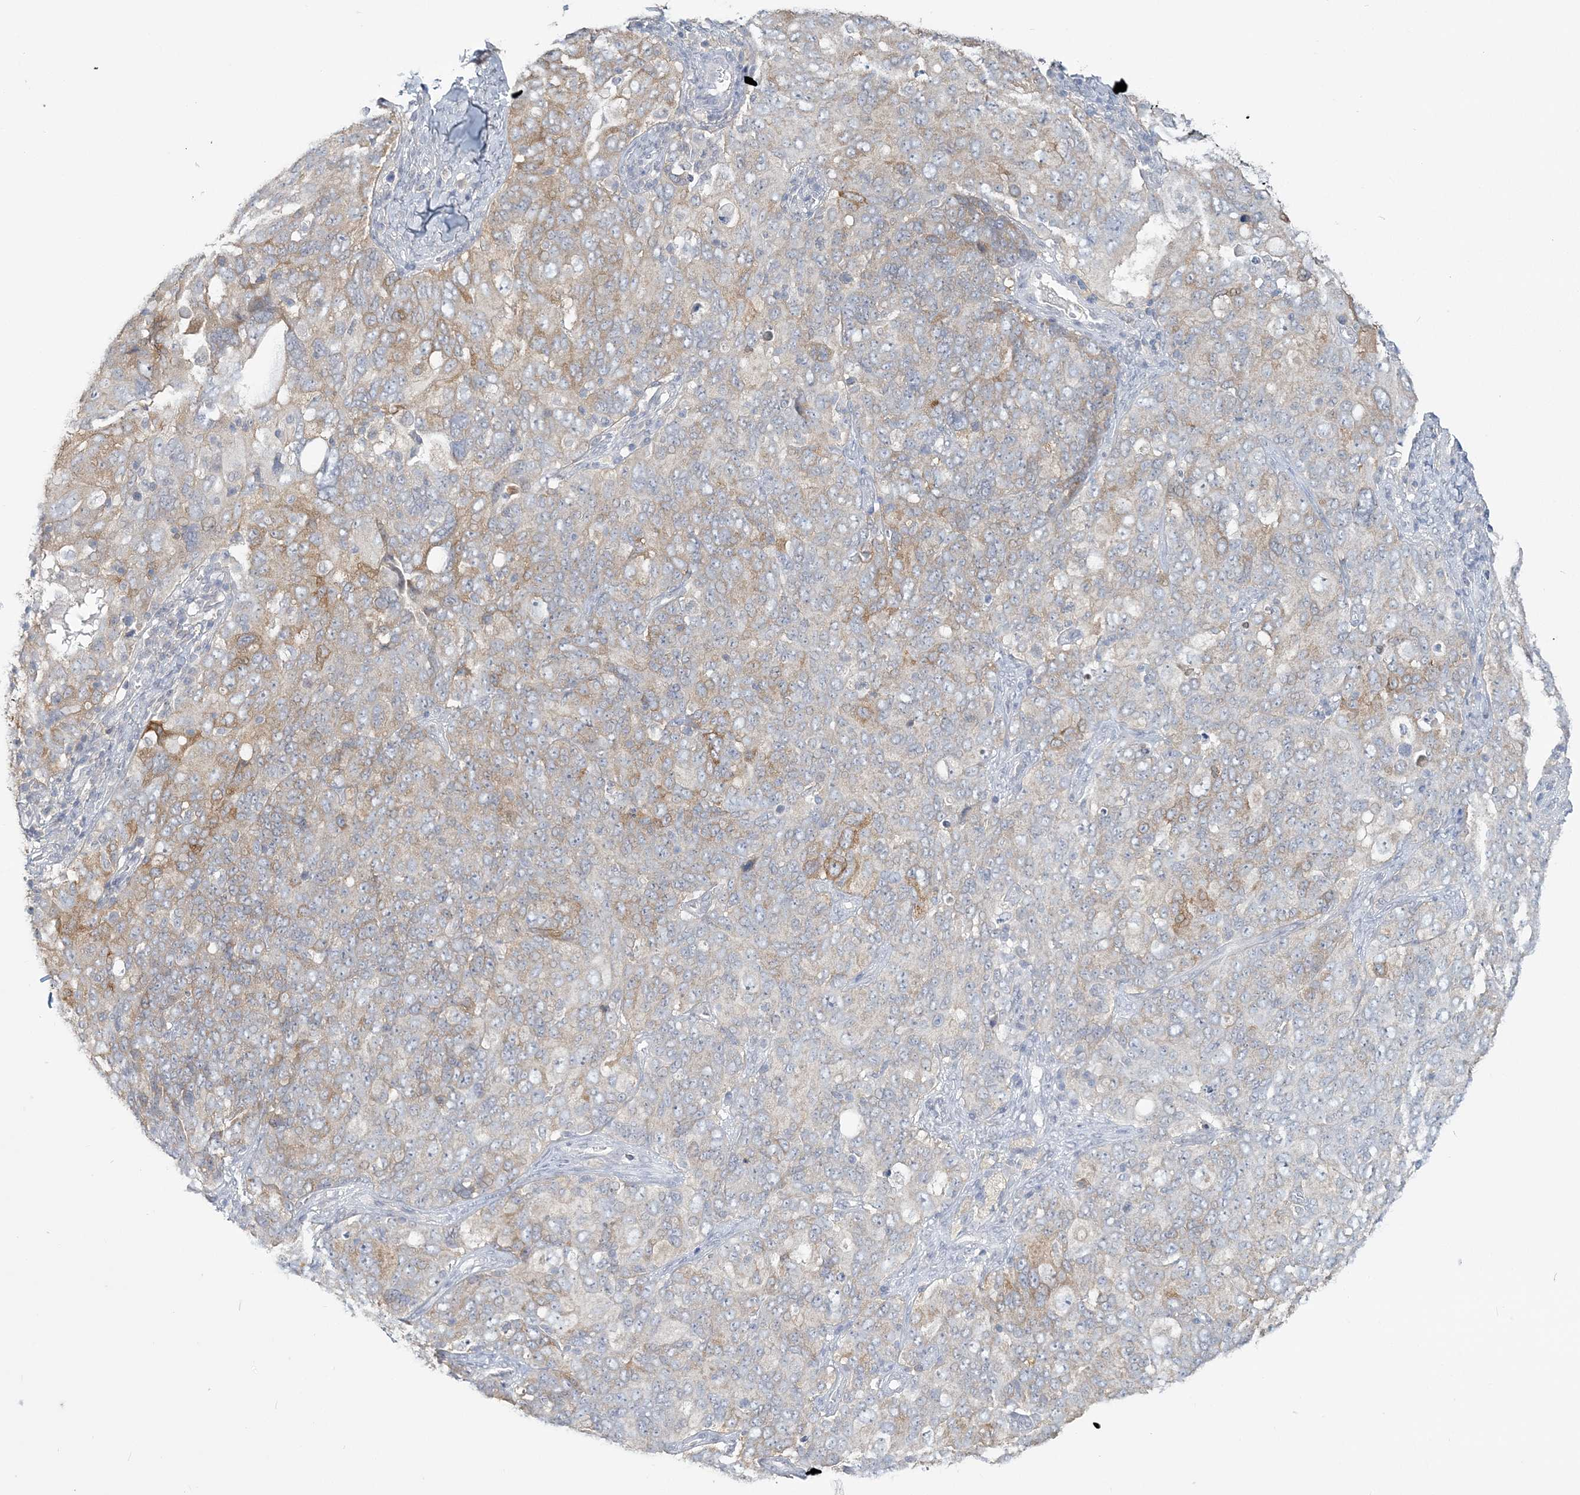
{"staining": {"intensity": "moderate", "quantity": "25%-75%", "location": "cytoplasmic/membranous"}, "tissue": "ovarian cancer", "cell_type": "Tumor cells", "image_type": "cancer", "snomed": [{"axis": "morphology", "description": "Carcinoma, endometroid"}, {"axis": "topography", "description": "Ovary"}], "caption": "Protein expression analysis of ovarian cancer (endometroid carcinoma) demonstrates moderate cytoplasmic/membranous staining in approximately 25%-75% of tumor cells.", "gene": "ANKS1A", "patient": {"sex": "female", "age": 62}}